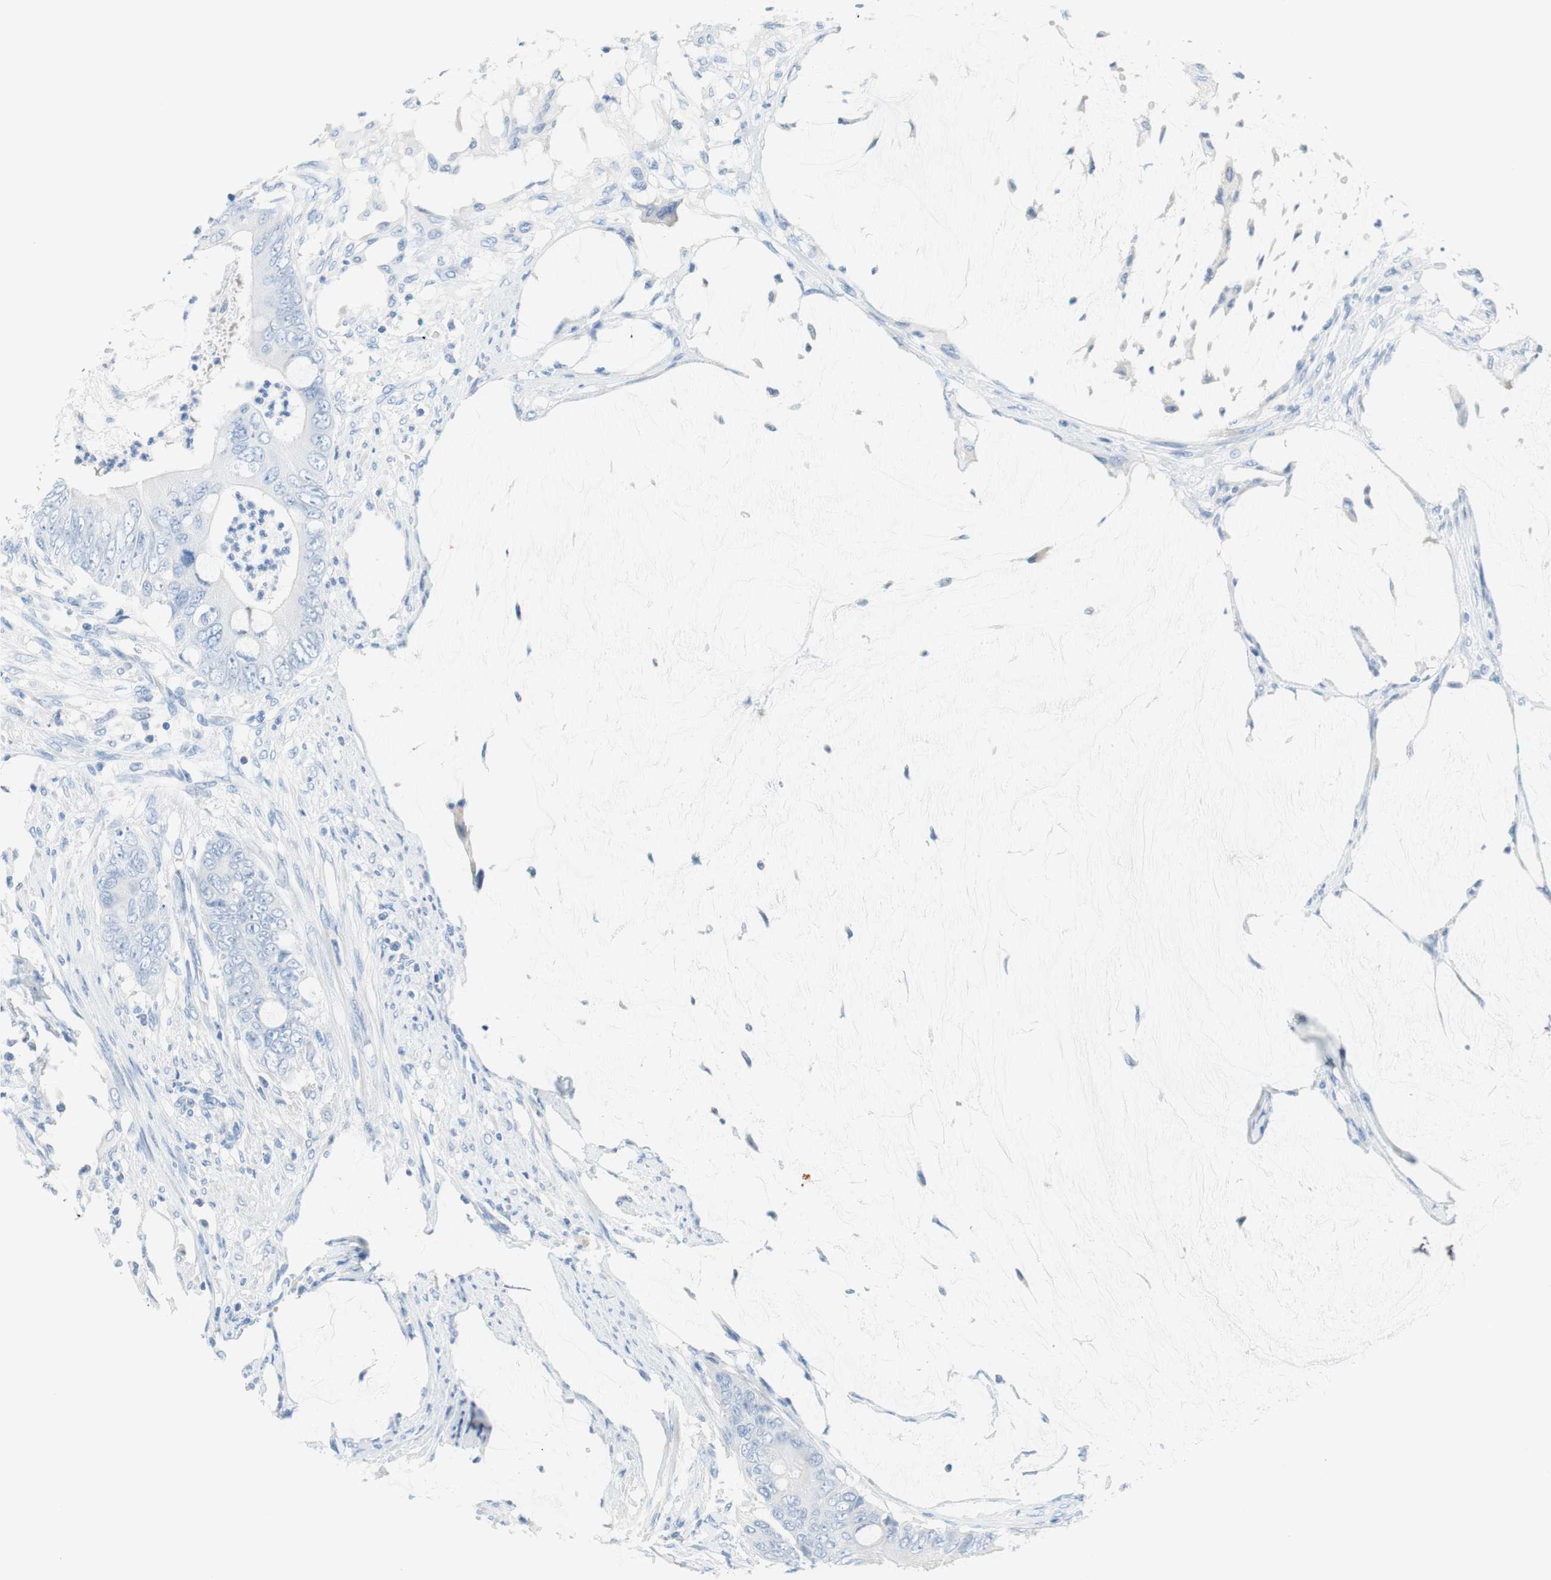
{"staining": {"intensity": "negative", "quantity": "none", "location": "none"}, "tissue": "colorectal cancer", "cell_type": "Tumor cells", "image_type": "cancer", "snomed": [{"axis": "morphology", "description": "Adenocarcinoma, NOS"}, {"axis": "topography", "description": "Rectum"}], "caption": "Human colorectal adenocarcinoma stained for a protein using immunohistochemistry reveals no positivity in tumor cells.", "gene": "MYH1", "patient": {"sex": "female", "age": 77}}